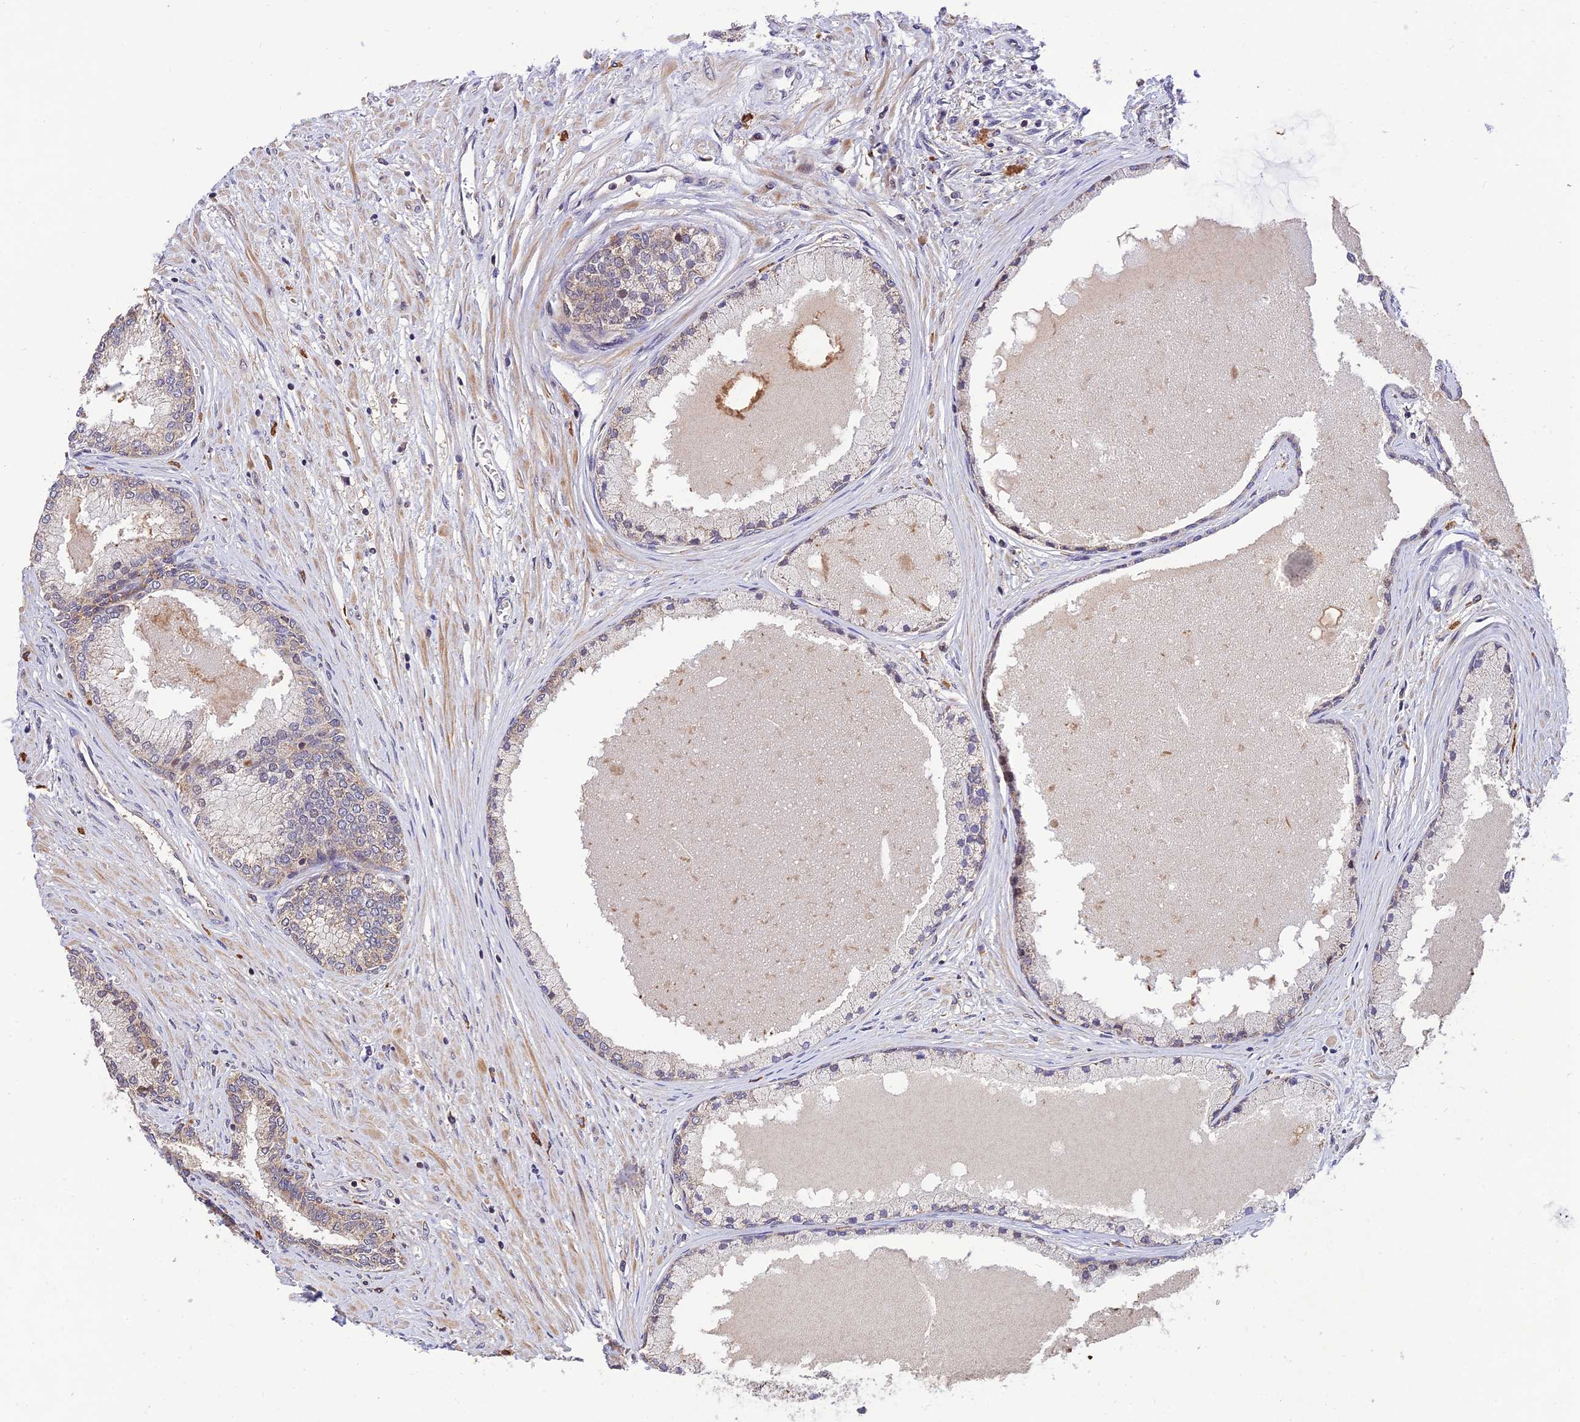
{"staining": {"intensity": "weak", "quantity": ">75%", "location": "cytoplasmic/membranous"}, "tissue": "prostate cancer", "cell_type": "Tumor cells", "image_type": "cancer", "snomed": [{"axis": "morphology", "description": "Adenocarcinoma, High grade"}, {"axis": "topography", "description": "Prostate"}], "caption": "This is a photomicrograph of IHC staining of prostate cancer, which shows weak positivity in the cytoplasmic/membranous of tumor cells.", "gene": "REV1", "patient": {"sex": "male", "age": 74}}